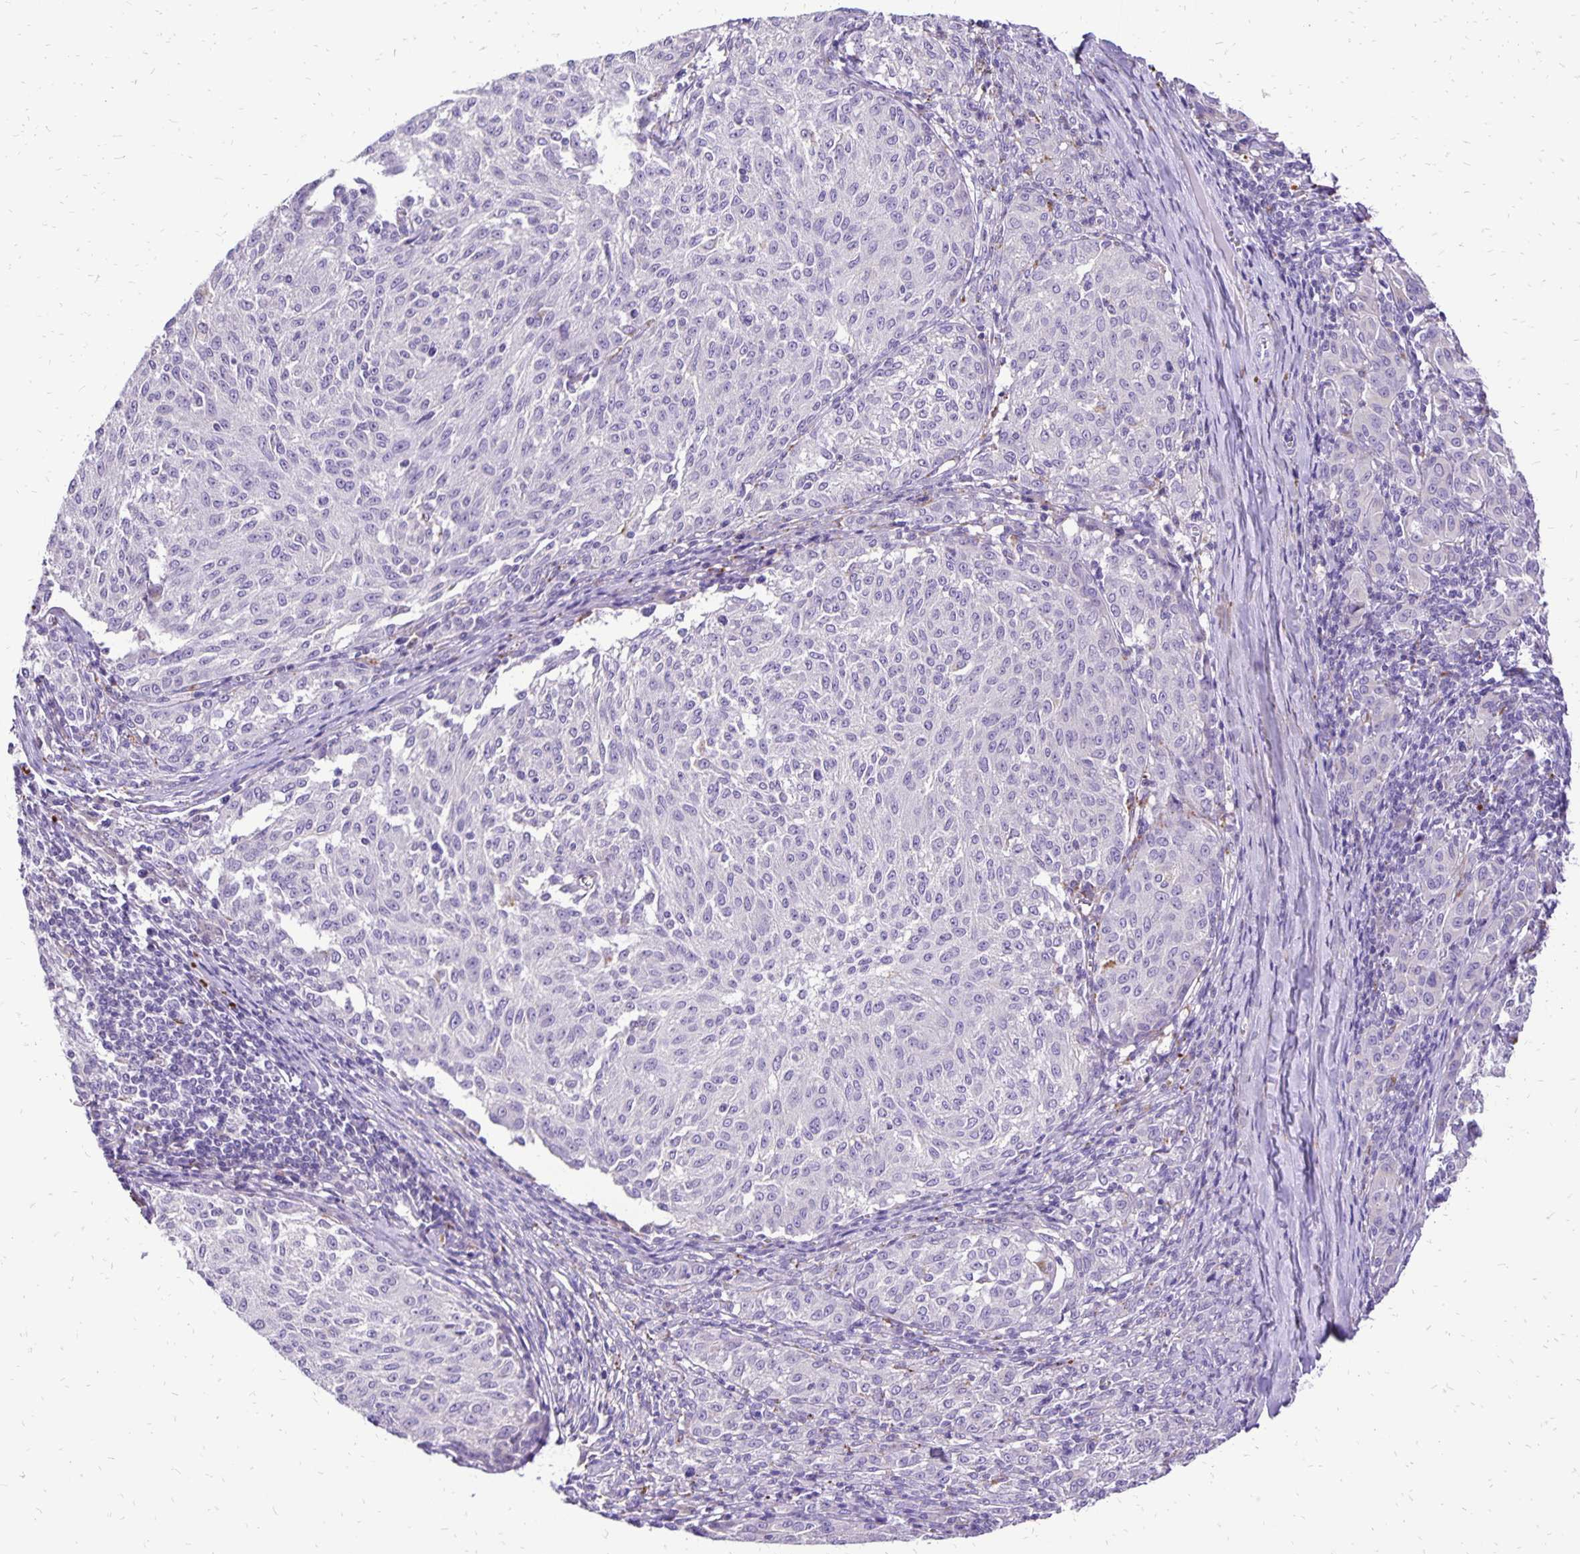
{"staining": {"intensity": "negative", "quantity": "none", "location": "none"}, "tissue": "melanoma", "cell_type": "Tumor cells", "image_type": "cancer", "snomed": [{"axis": "morphology", "description": "Malignant melanoma, NOS"}, {"axis": "topography", "description": "Skin"}], "caption": "Immunohistochemistry (IHC) image of malignant melanoma stained for a protein (brown), which exhibits no staining in tumor cells.", "gene": "EIF5A", "patient": {"sex": "female", "age": 72}}